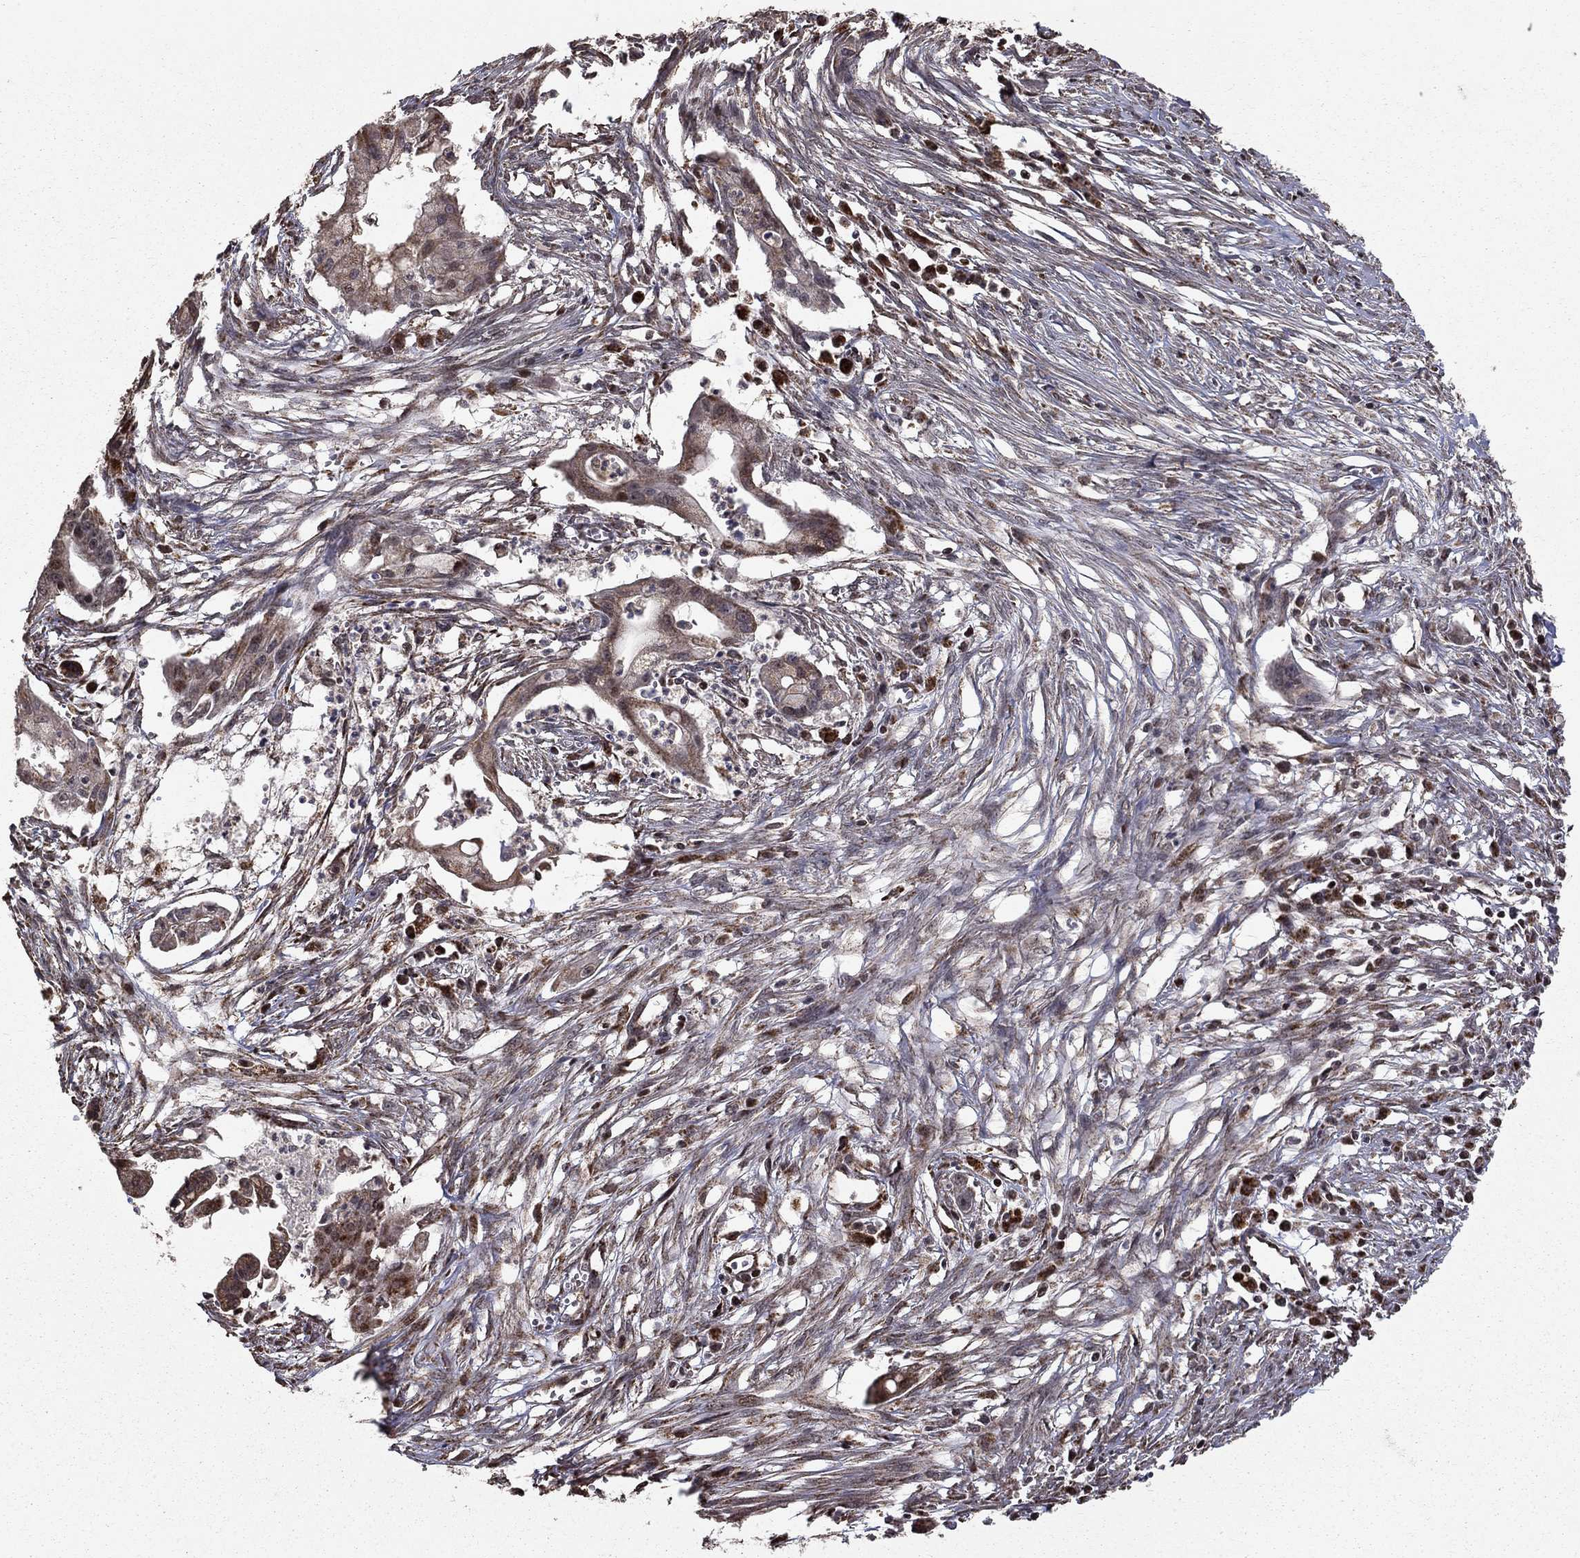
{"staining": {"intensity": "moderate", "quantity": "25%-75%", "location": "cytoplasmic/membranous"}, "tissue": "pancreatic cancer", "cell_type": "Tumor cells", "image_type": "cancer", "snomed": [{"axis": "morphology", "description": "Normal tissue, NOS"}, {"axis": "morphology", "description": "Adenocarcinoma, NOS"}, {"axis": "topography", "description": "Pancreas"}], "caption": "About 25%-75% of tumor cells in pancreatic cancer (adenocarcinoma) display moderate cytoplasmic/membranous protein positivity as visualized by brown immunohistochemical staining.", "gene": "ACOT13", "patient": {"sex": "female", "age": 58}}